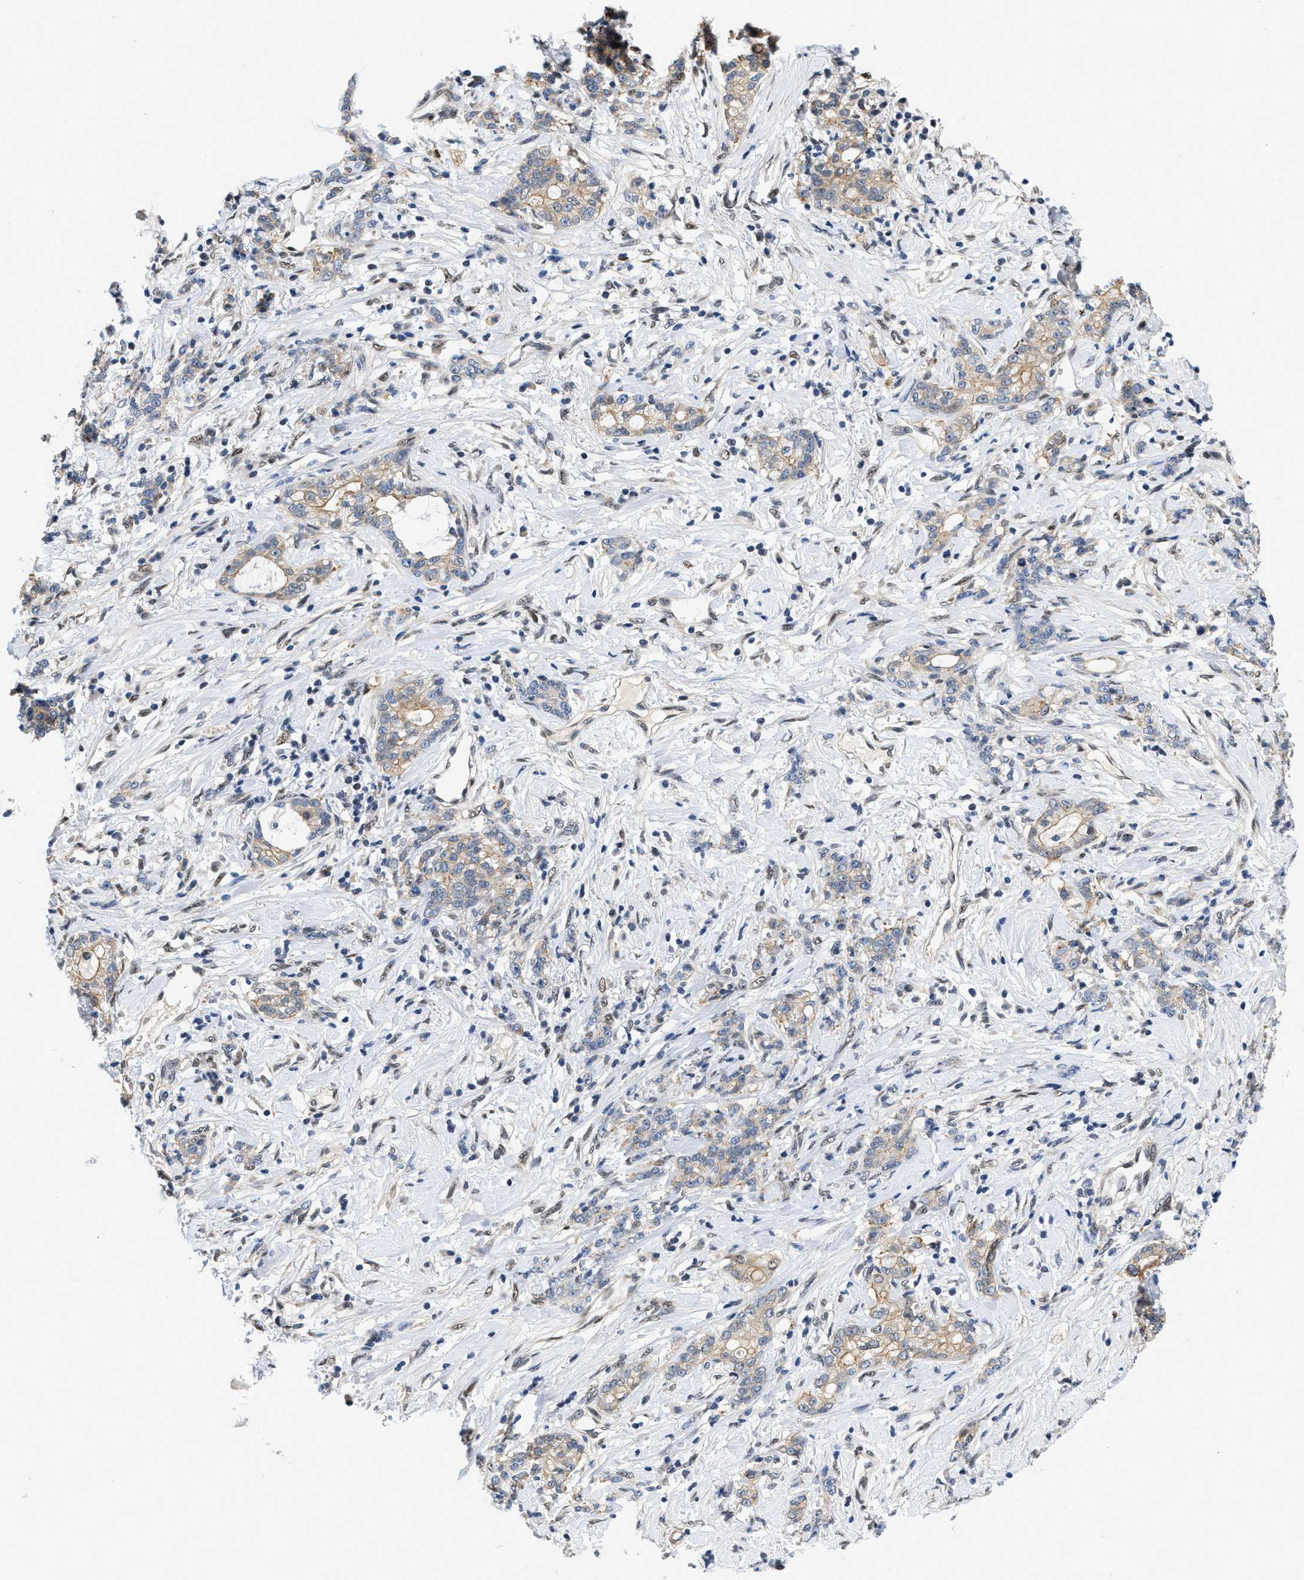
{"staining": {"intensity": "moderate", "quantity": ">75%", "location": "cytoplasmic/membranous"}, "tissue": "stomach cancer", "cell_type": "Tumor cells", "image_type": "cancer", "snomed": [{"axis": "morphology", "description": "Adenocarcinoma, NOS"}, {"axis": "topography", "description": "Stomach, lower"}], "caption": "Immunohistochemistry image of stomach cancer stained for a protein (brown), which shows medium levels of moderate cytoplasmic/membranous expression in about >75% of tumor cells.", "gene": "VIP", "patient": {"sex": "male", "age": 88}}